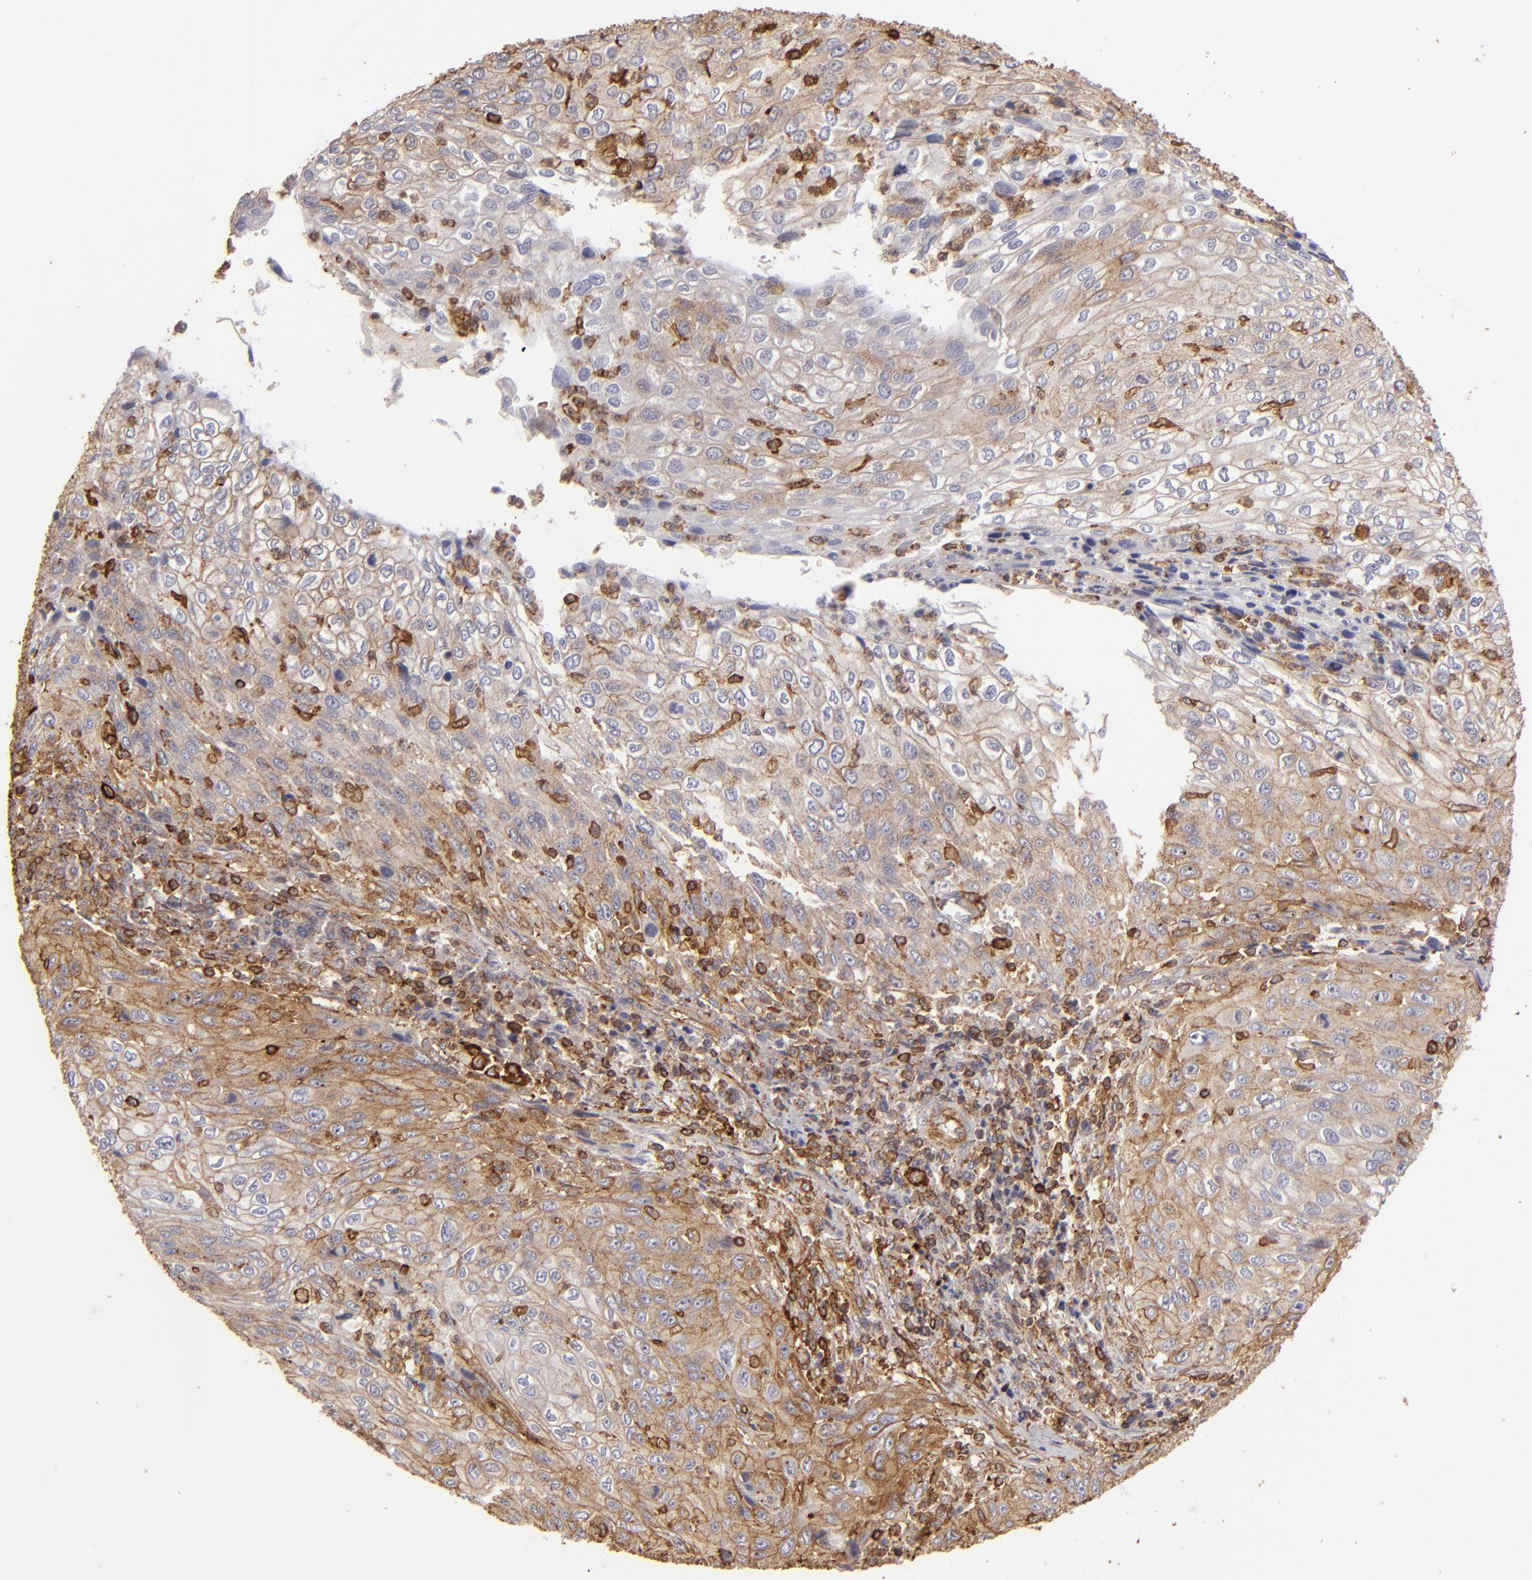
{"staining": {"intensity": "moderate", "quantity": ">75%", "location": "cytoplasmic/membranous"}, "tissue": "cervical cancer", "cell_type": "Tumor cells", "image_type": "cancer", "snomed": [{"axis": "morphology", "description": "Squamous cell carcinoma, NOS"}, {"axis": "topography", "description": "Cervix"}], "caption": "A photomicrograph showing moderate cytoplasmic/membranous positivity in about >75% of tumor cells in cervical cancer (squamous cell carcinoma), as visualized by brown immunohistochemical staining.", "gene": "ACTB", "patient": {"sex": "female", "age": 32}}